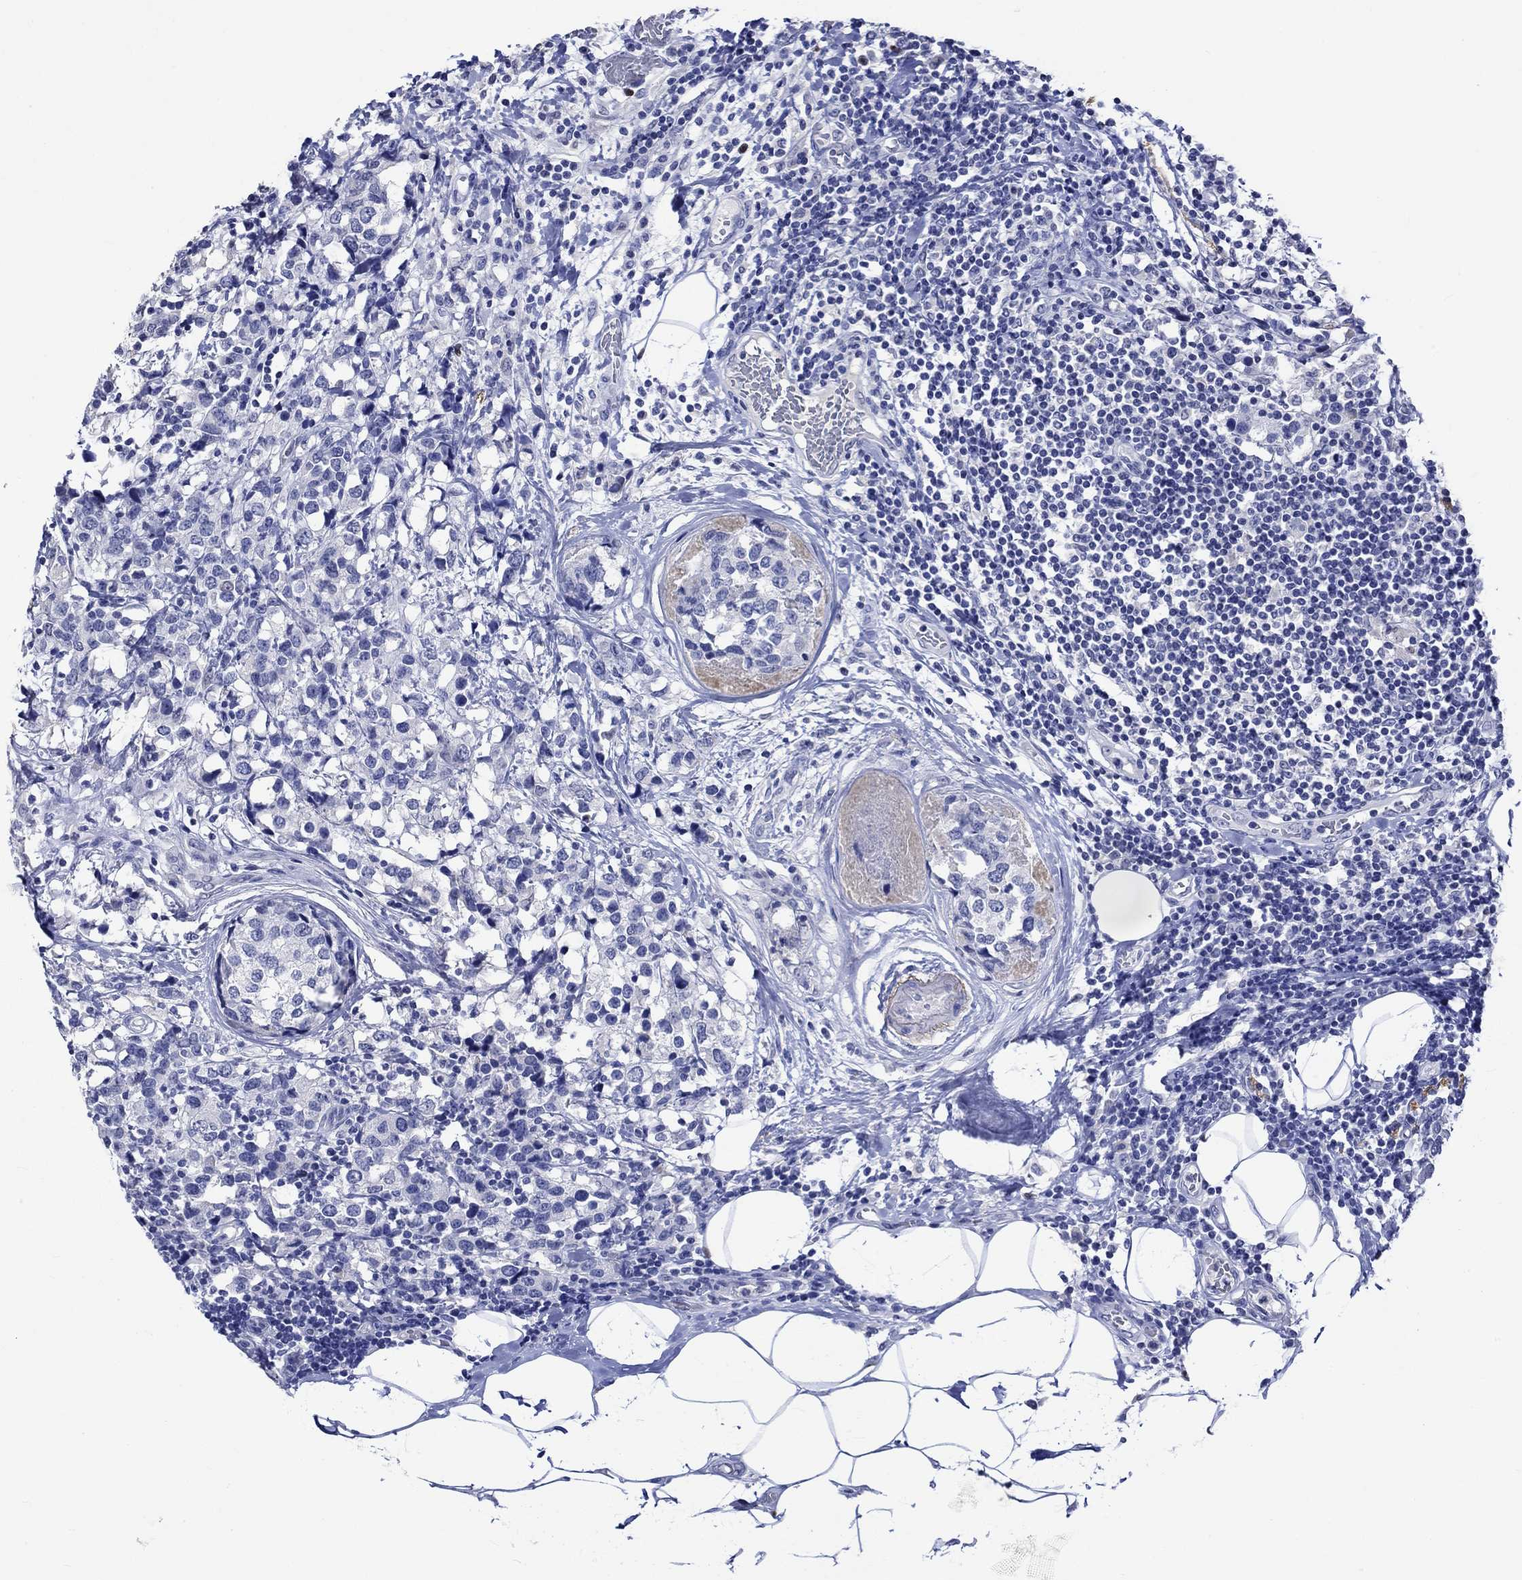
{"staining": {"intensity": "negative", "quantity": "none", "location": "none"}, "tissue": "breast cancer", "cell_type": "Tumor cells", "image_type": "cancer", "snomed": [{"axis": "morphology", "description": "Lobular carcinoma"}, {"axis": "topography", "description": "Breast"}], "caption": "Tumor cells are negative for brown protein staining in breast lobular carcinoma.", "gene": "KLHL35", "patient": {"sex": "female", "age": 59}}